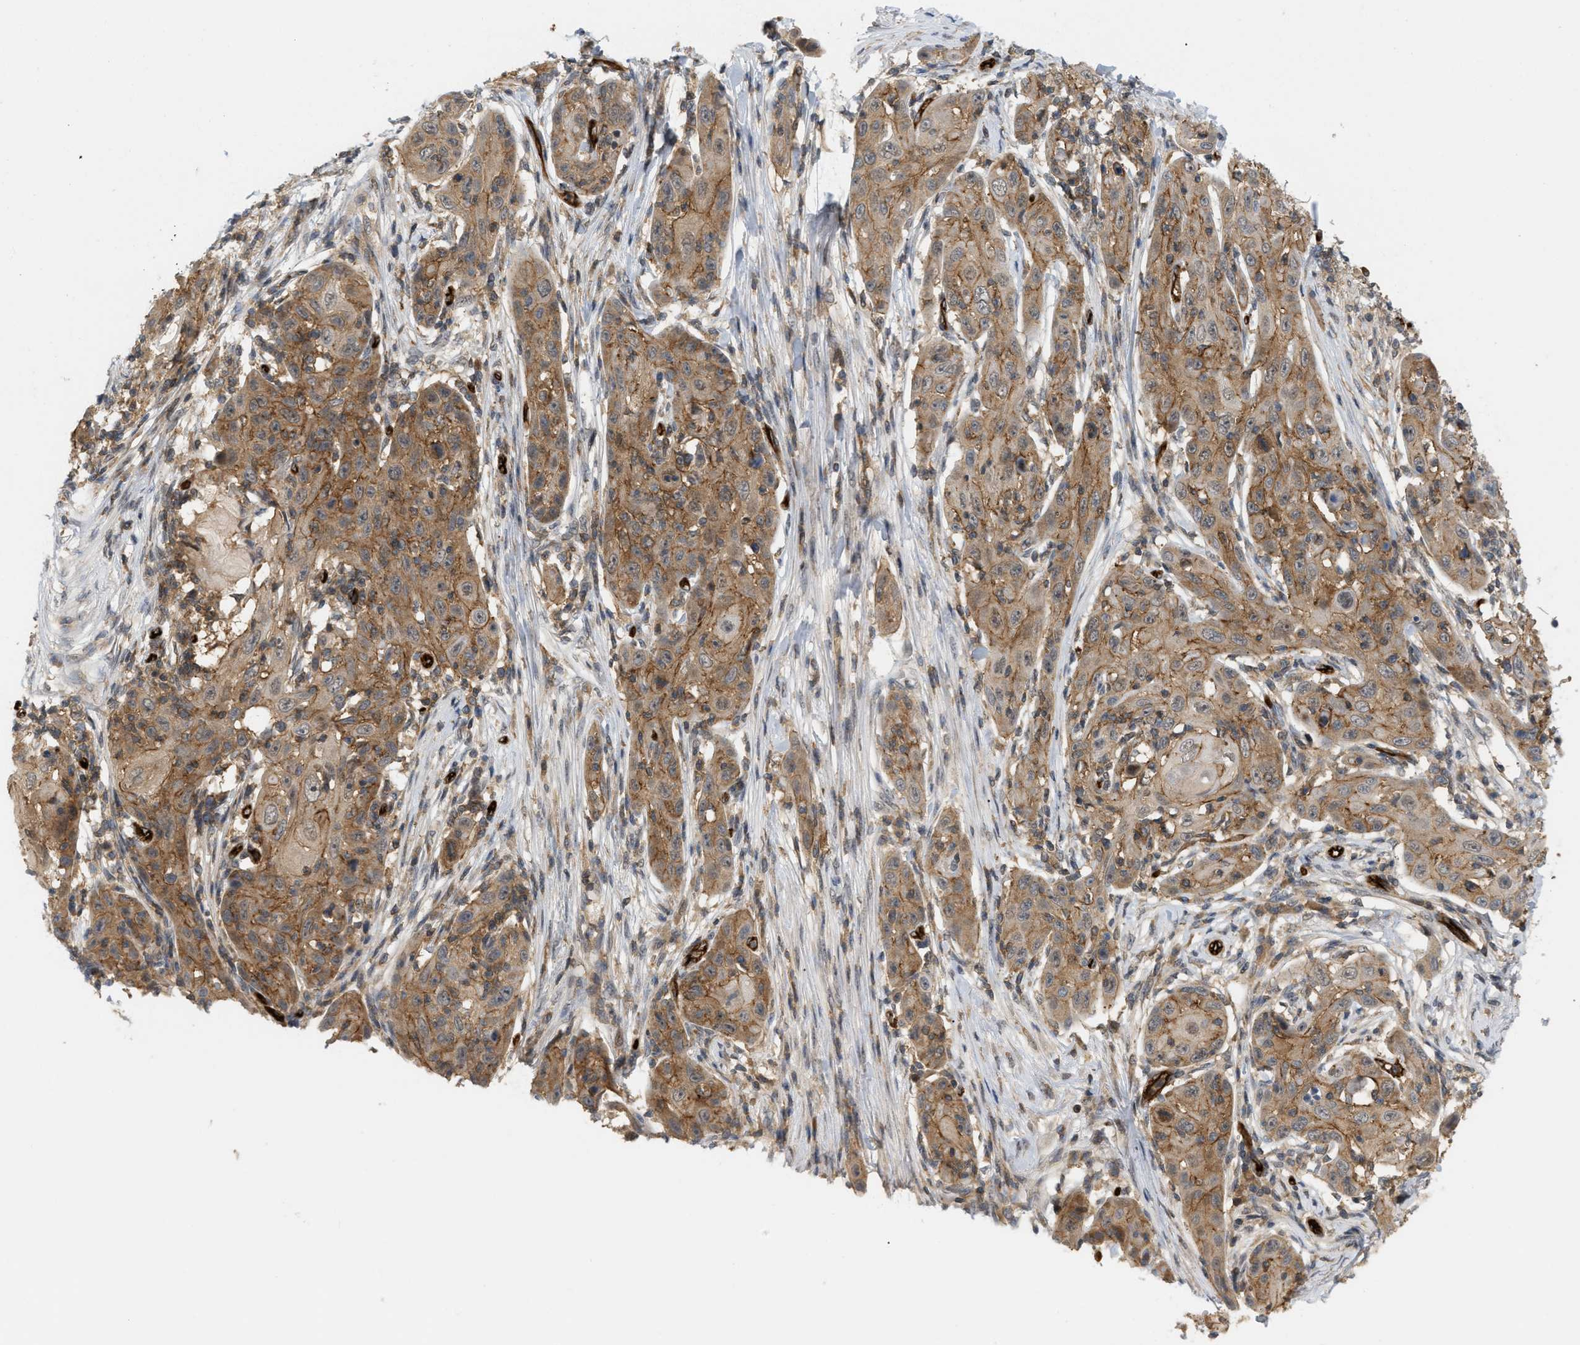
{"staining": {"intensity": "moderate", "quantity": ">75%", "location": "cytoplasmic/membranous"}, "tissue": "skin cancer", "cell_type": "Tumor cells", "image_type": "cancer", "snomed": [{"axis": "morphology", "description": "Squamous cell carcinoma, NOS"}, {"axis": "topography", "description": "Skin"}], "caption": "Human squamous cell carcinoma (skin) stained for a protein (brown) shows moderate cytoplasmic/membranous positive expression in about >75% of tumor cells.", "gene": "PALMD", "patient": {"sex": "female", "age": 88}}